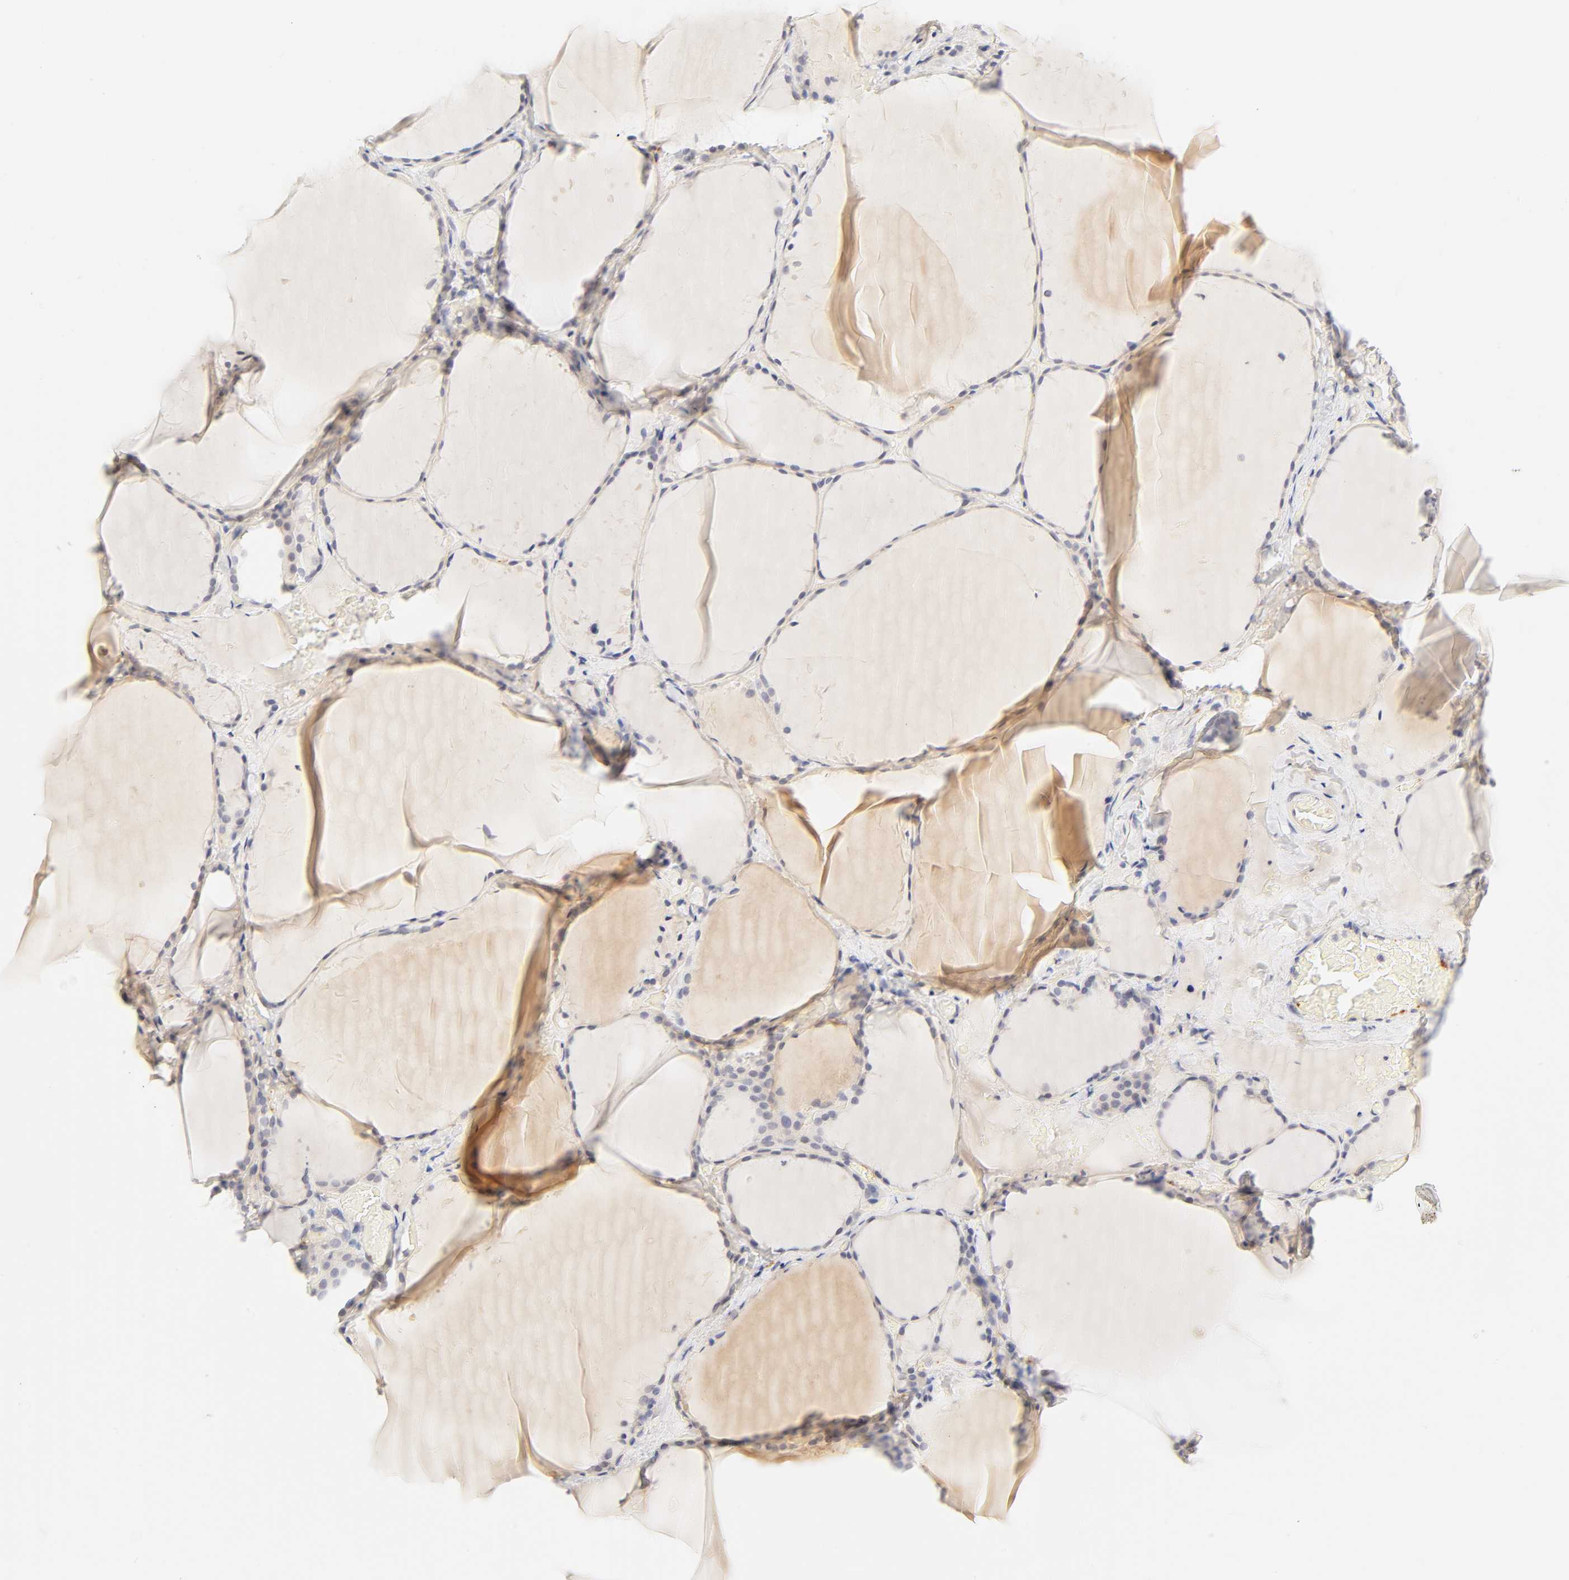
{"staining": {"intensity": "negative", "quantity": "none", "location": "none"}, "tissue": "thyroid gland", "cell_type": "Glandular cells", "image_type": "normal", "snomed": [{"axis": "morphology", "description": "Normal tissue, NOS"}, {"axis": "topography", "description": "Thyroid gland"}], "caption": "IHC of unremarkable human thyroid gland reveals no expression in glandular cells. (DAB (3,3'-diaminobenzidine) immunohistochemistry (IHC) visualized using brightfield microscopy, high magnification).", "gene": "CYP4B1", "patient": {"sex": "female", "age": 22}}